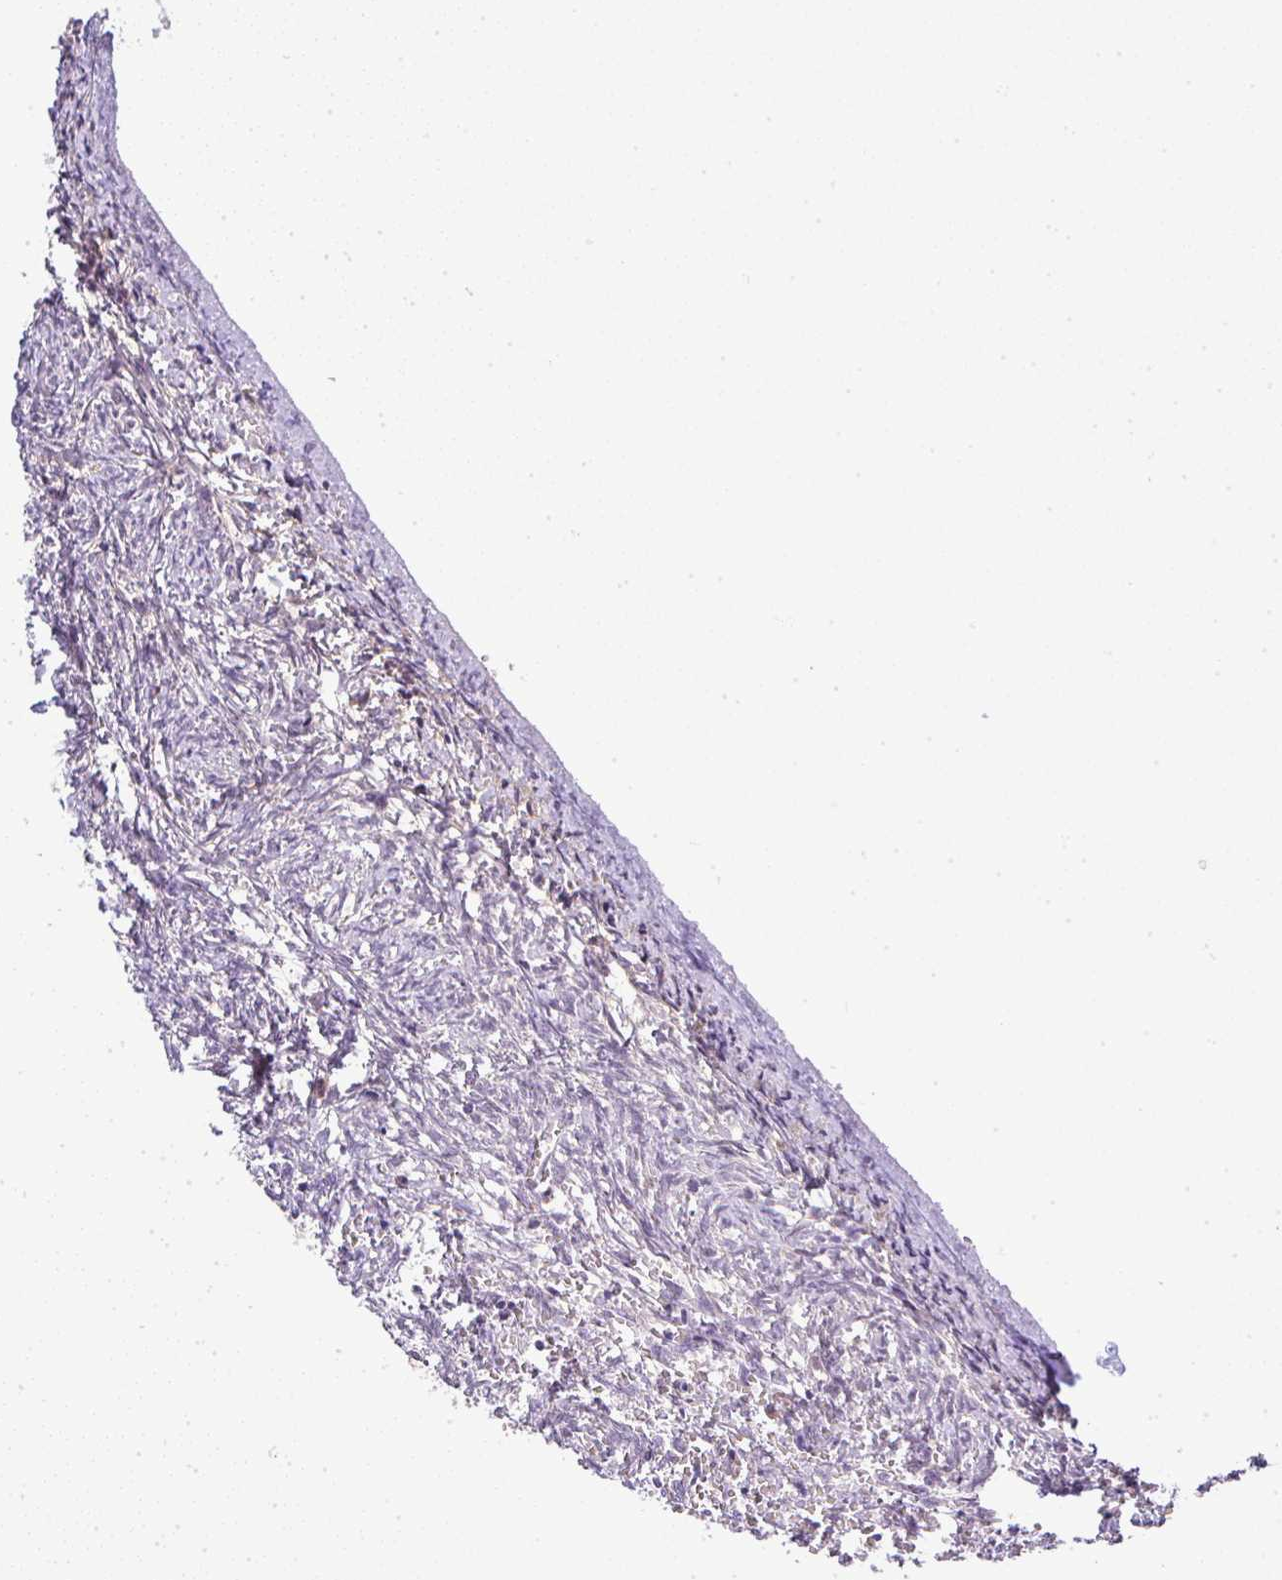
{"staining": {"intensity": "weak", "quantity": ">75%", "location": "cytoplasmic/membranous"}, "tissue": "ovary", "cell_type": "Follicle cells", "image_type": "normal", "snomed": [{"axis": "morphology", "description": "Normal tissue, NOS"}, {"axis": "topography", "description": "Ovary"}], "caption": "Protein staining reveals weak cytoplasmic/membranous expression in approximately >75% of follicle cells in normal ovary.", "gene": "FAM153A", "patient": {"sex": "female", "age": 67}}